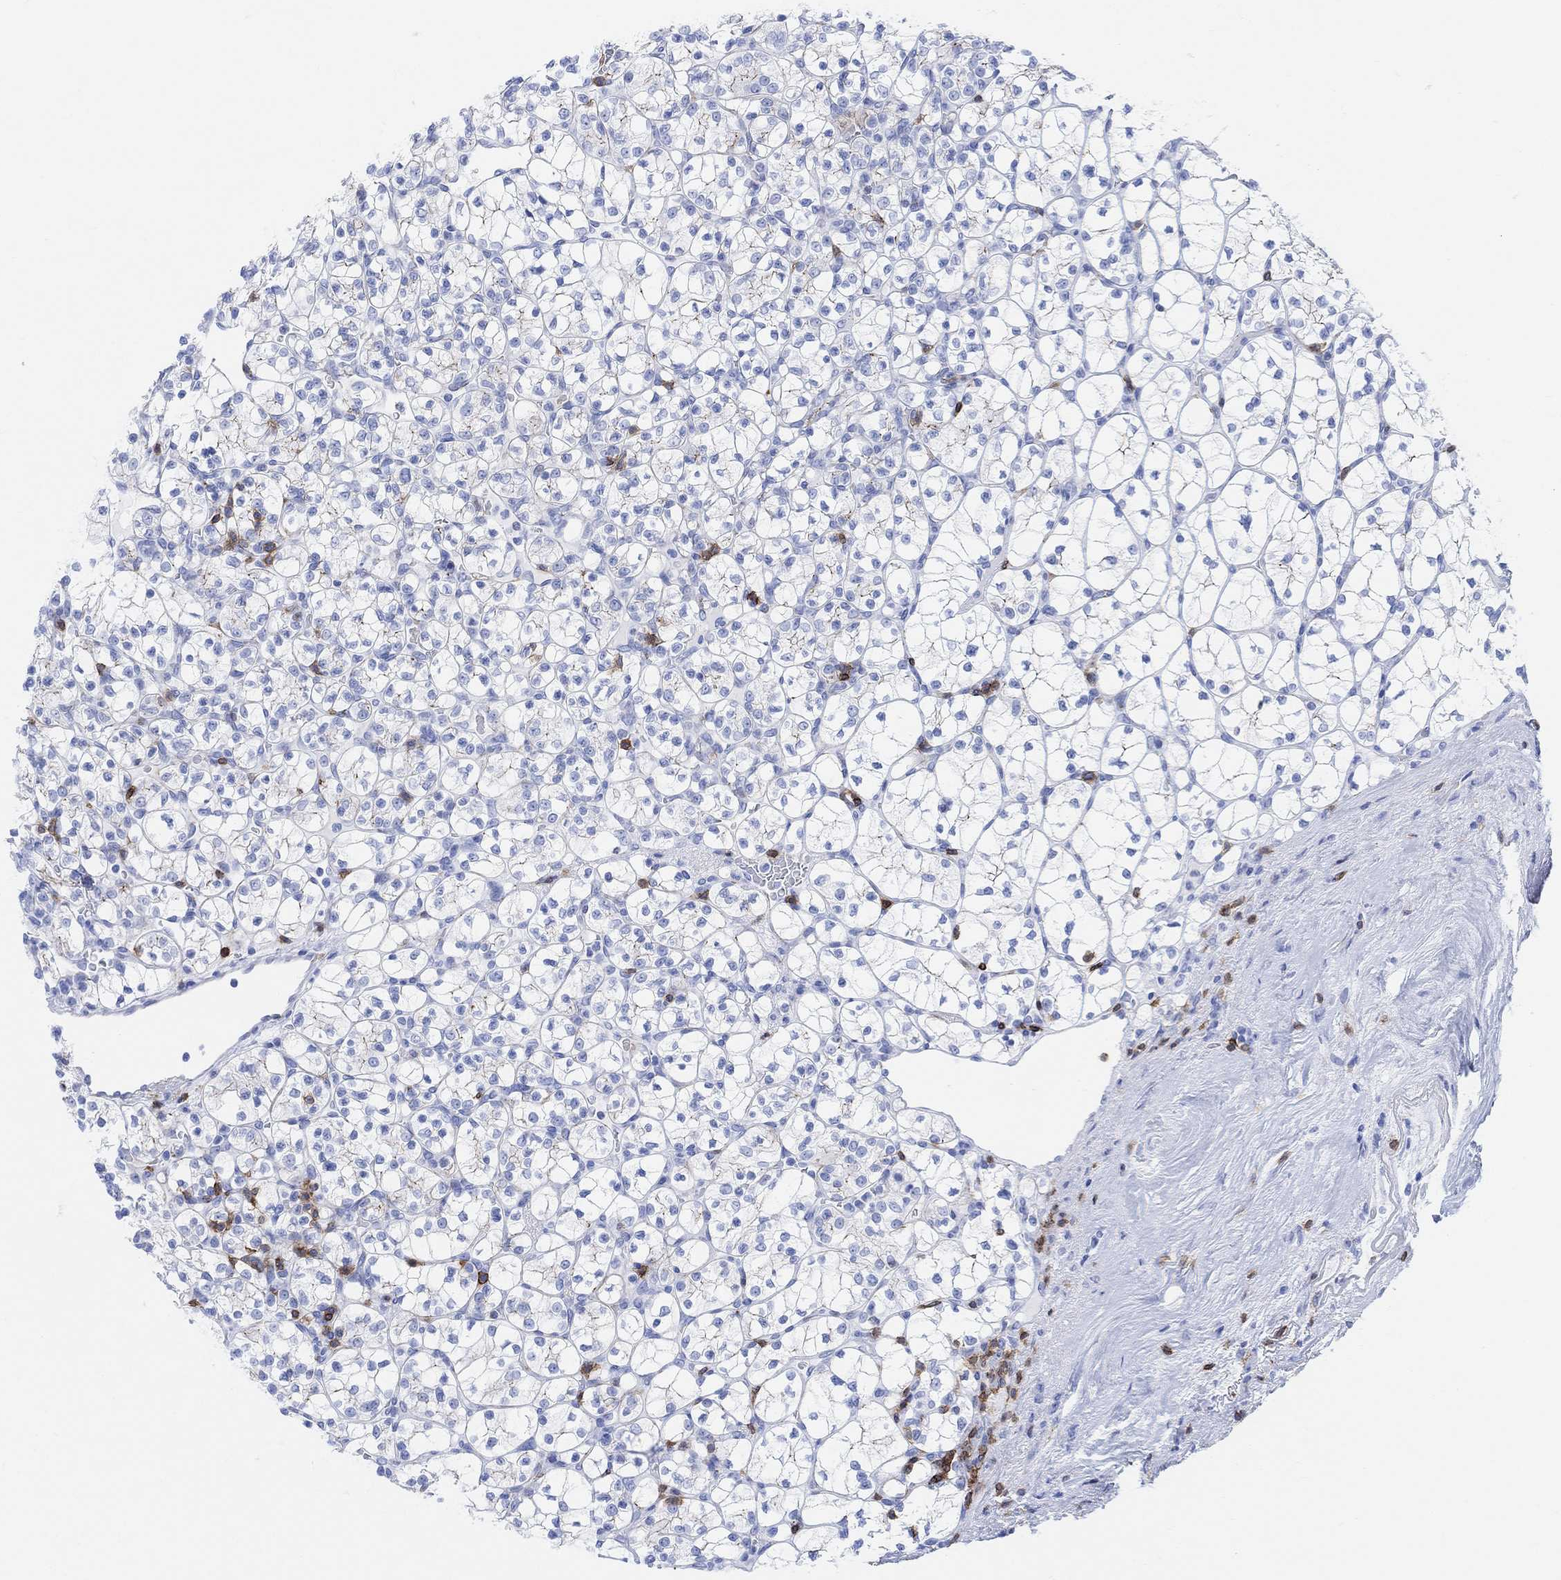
{"staining": {"intensity": "moderate", "quantity": "<25%", "location": "cytoplasmic/membranous"}, "tissue": "renal cancer", "cell_type": "Tumor cells", "image_type": "cancer", "snomed": [{"axis": "morphology", "description": "Adenocarcinoma, NOS"}, {"axis": "topography", "description": "Kidney"}], "caption": "This micrograph demonstrates immunohistochemistry (IHC) staining of human renal cancer, with low moderate cytoplasmic/membranous staining in about <25% of tumor cells.", "gene": "GPR65", "patient": {"sex": "female", "age": 89}}